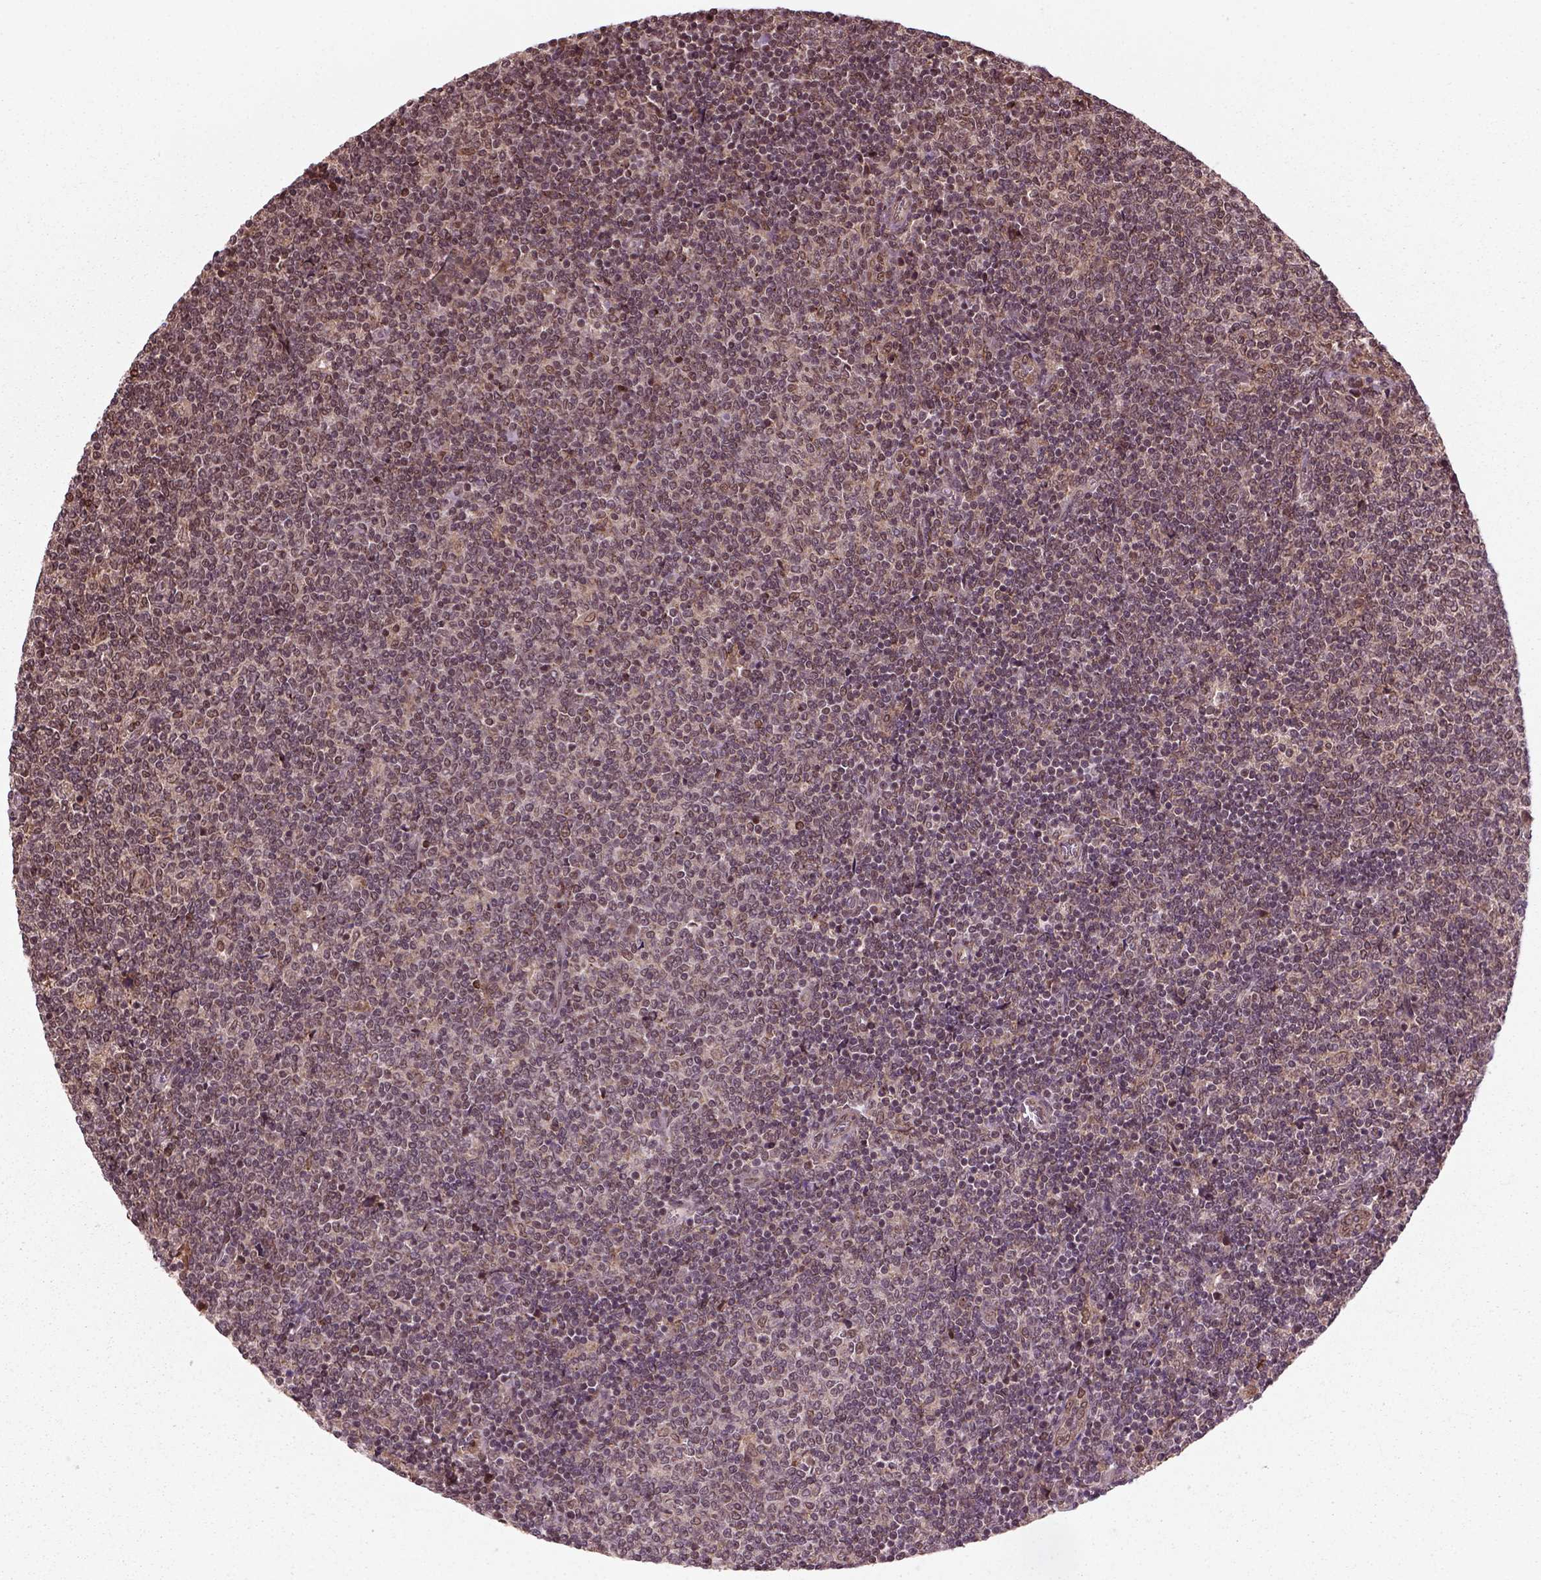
{"staining": {"intensity": "weak", "quantity": ">75%", "location": "cytoplasmic/membranous"}, "tissue": "lymphoma", "cell_type": "Tumor cells", "image_type": "cancer", "snomed": [{"axis": "morphology", "description": "Malignant lymphoma, non-Hodgkin's type, Low grade"}, {"axis": "topography", "description": "Lymph node"}], "caption": "Low-grade malignant lymphoma, non-Hodgkin's type stained for a protein (brown) shows weak cytoplasmic/membranous positive expression in about >75% of tumor cells.", "gene": "NUDT9", "patient": {"sex": "male", "age": 52}}